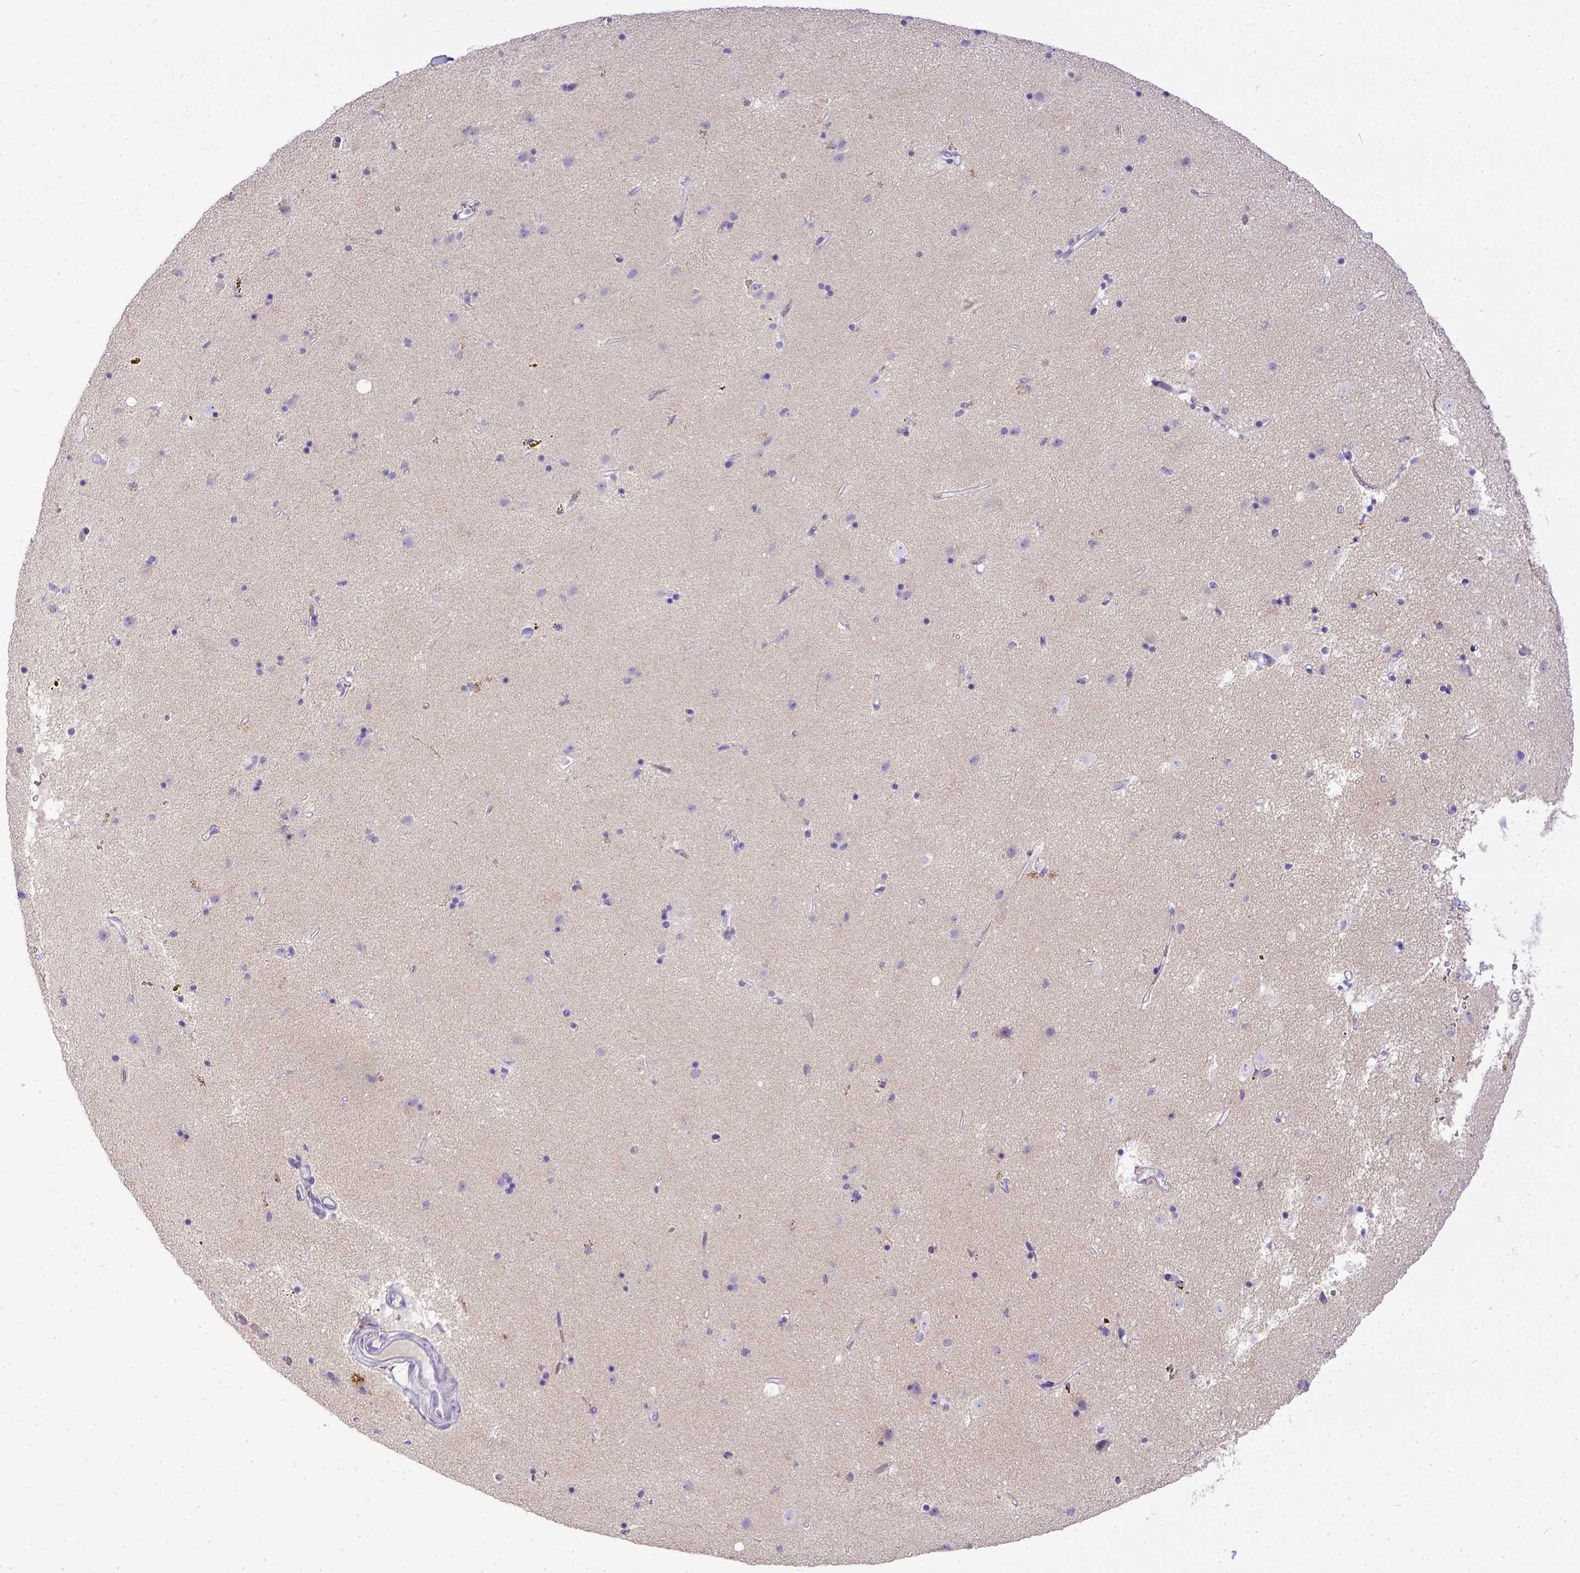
{"staining": {"intensity": "negative", "quantity": "none", "location": "none"}, "tissue": "caudate", "cell_type": "Glial cells", "image_type": "normal", "snomed": [{"axis": "morphology", "description": "Normal tissue, NOS"}, {"axis": "topography", "description": "Lateral ventricle wall"}], "caption": "IHC of unremarkable human caudate exhibits no staining in glial cells. The staining is performed using DAB brown chromogen with nuclei counter-stained in using hematoxylin.", "gene": "BTN1A1", "patient": {"sex": "female", "age": 71}}